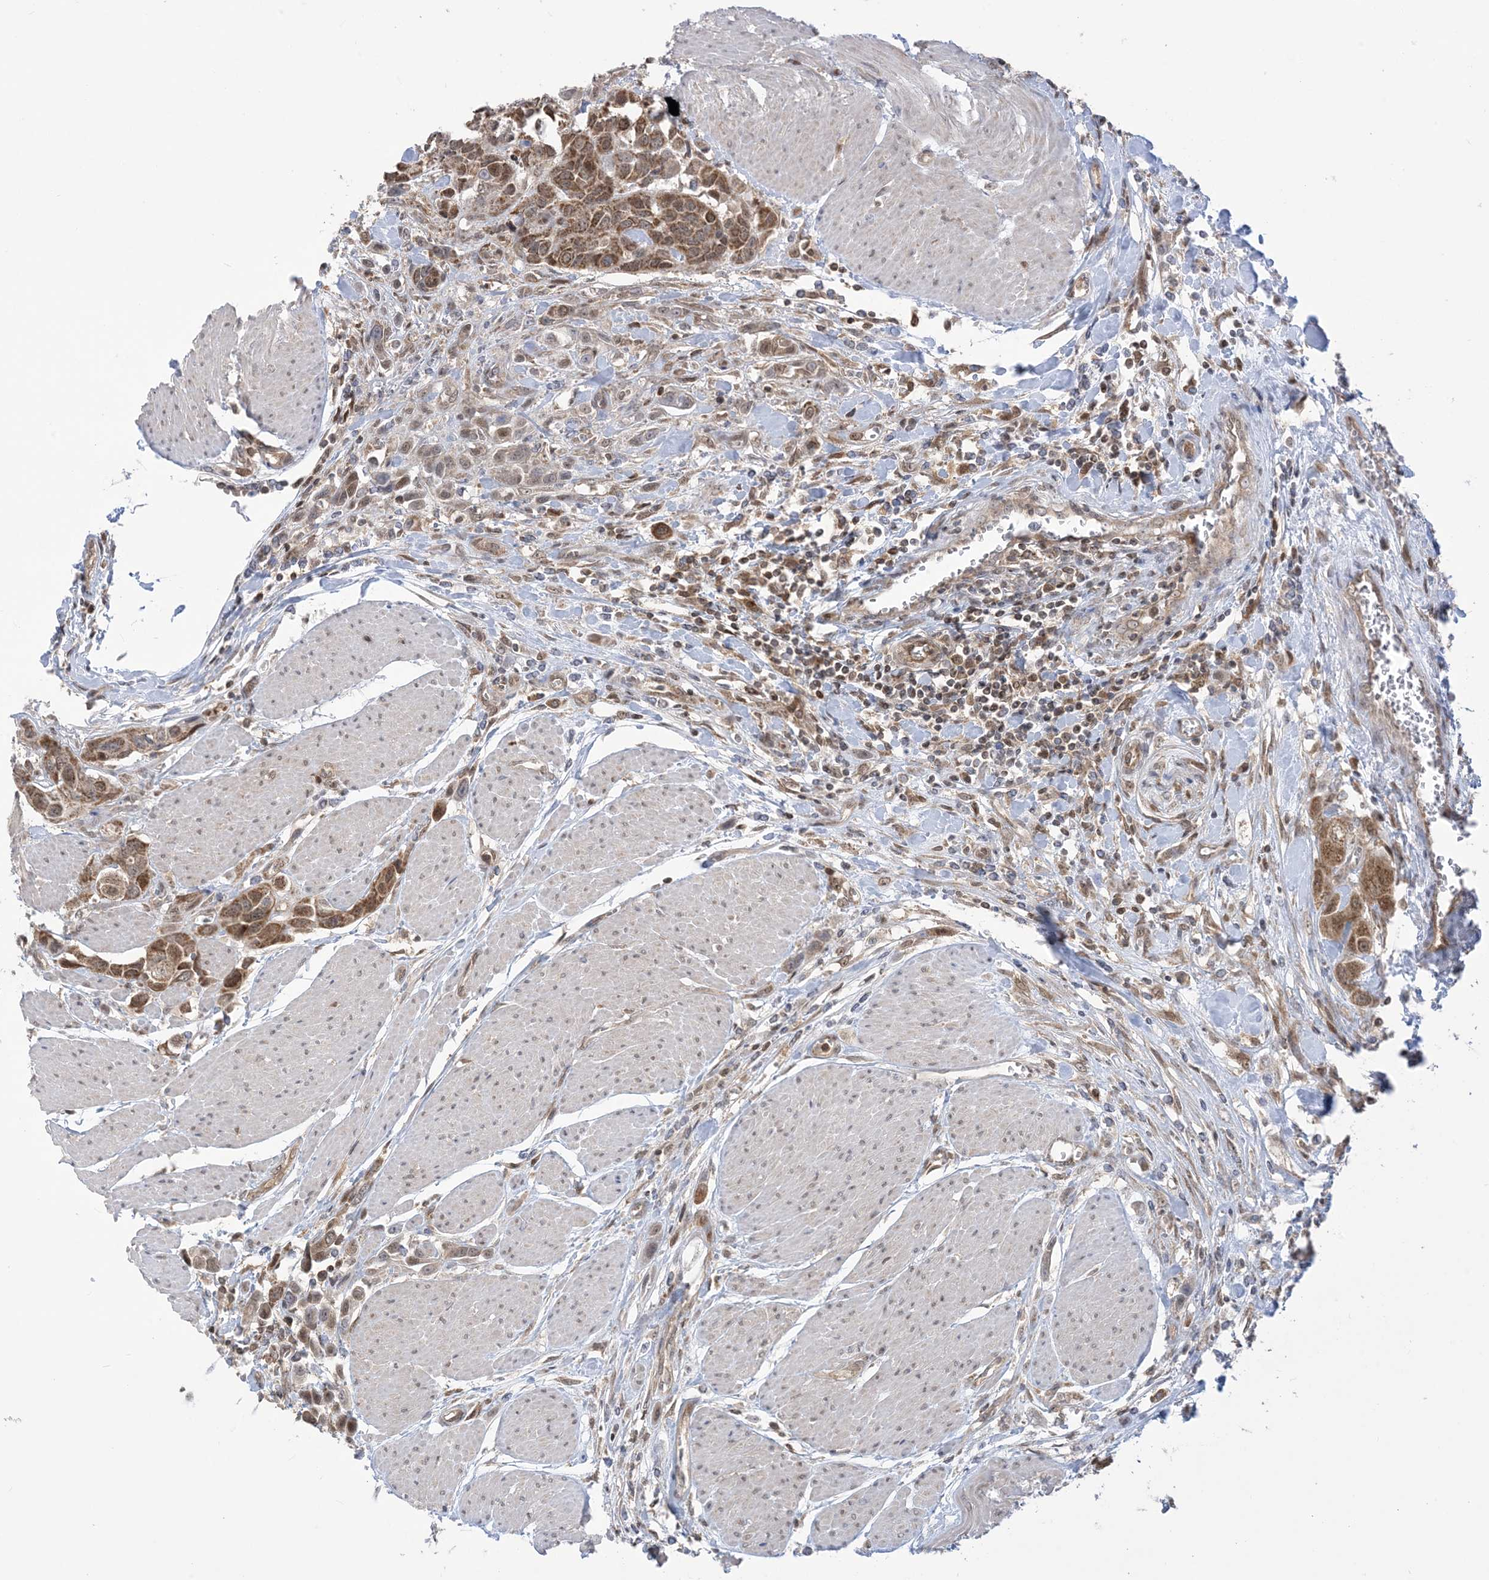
{"staining": {"intensity": "moderate", "quantity": ">75%", "location": "cytoplasmic/membranous"}, "tissue": "urothelial cancer", "cell_type": "Tumor cells", "image_type": "cancer", "snomed": [{"axis": "morphology", "description": "Urothelial carcinoma, High grade"}, {"axis": "topography", "description": "Urinary bladder"}], "caption": "Urothelial carcinoma (high-grade) stained with a brown dye reveals moderate cytoplasmic/membranous positive staining in approximately >75% of tumor cells.", "gene": "CASP4", "patient": {"sex": "male", "age": 50}}